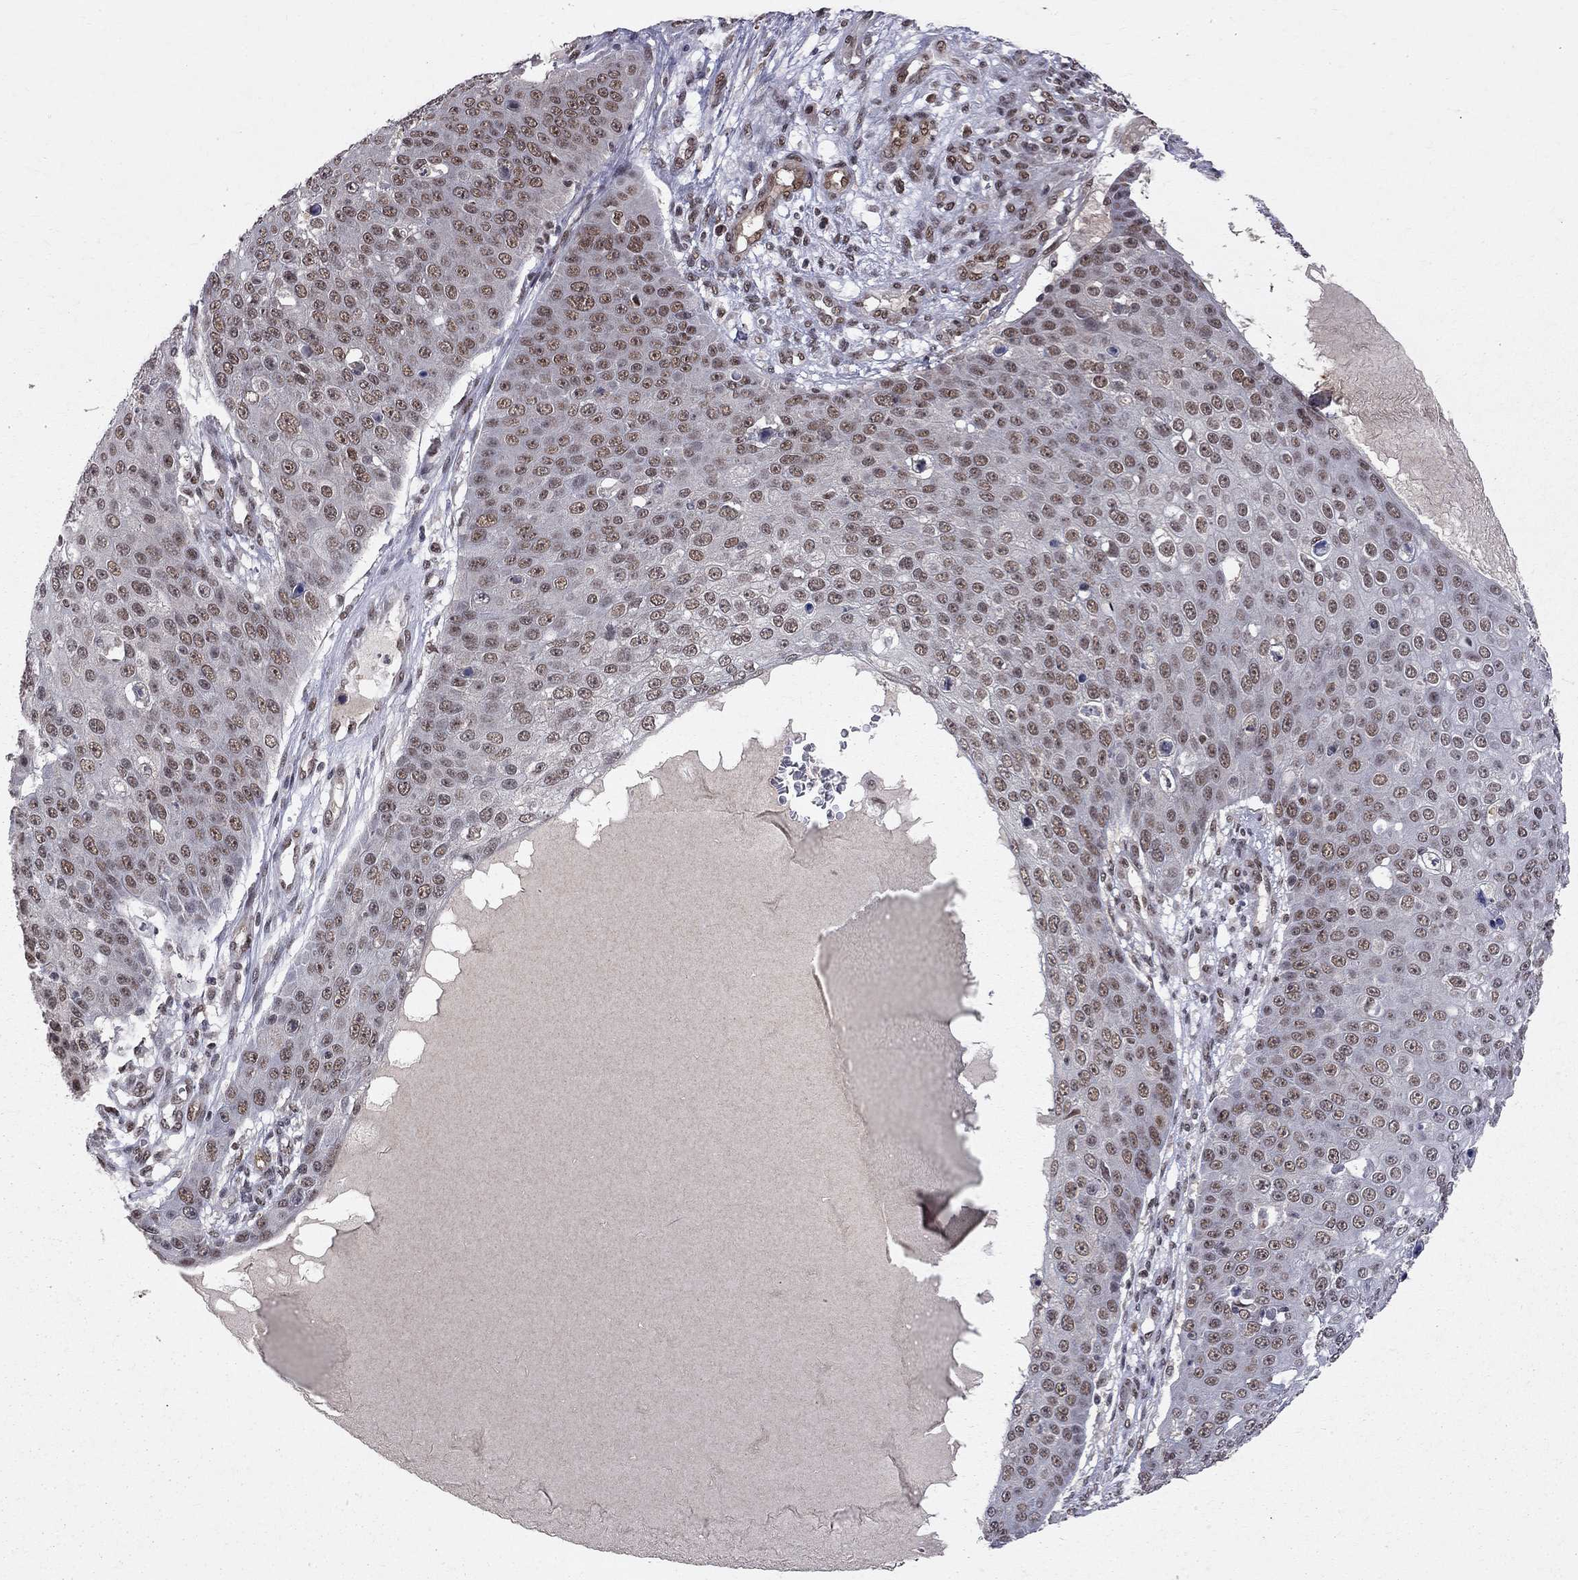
{"staining": {"intensity": "moderate", "quantity": "25%-75%", "location": "nuclear"}, "tissue": "skin cancer", "cell_type": "Tumor cells", "image_type": "cancer", "snomed": [{"axis": "morphology", "description": "Squamous cell carcinoma, NOS"}, {"axis": "topography", "description": "Skin"}], "caption": "A high-resolution histopathology image shows IHC staining of skin squamous cell carcinoma, which reveals moderate nuclear positivity in about 25%-75% of tumor cells.", "gene": "SAP30L", "patient": {"sex": "male", "age": 71}}